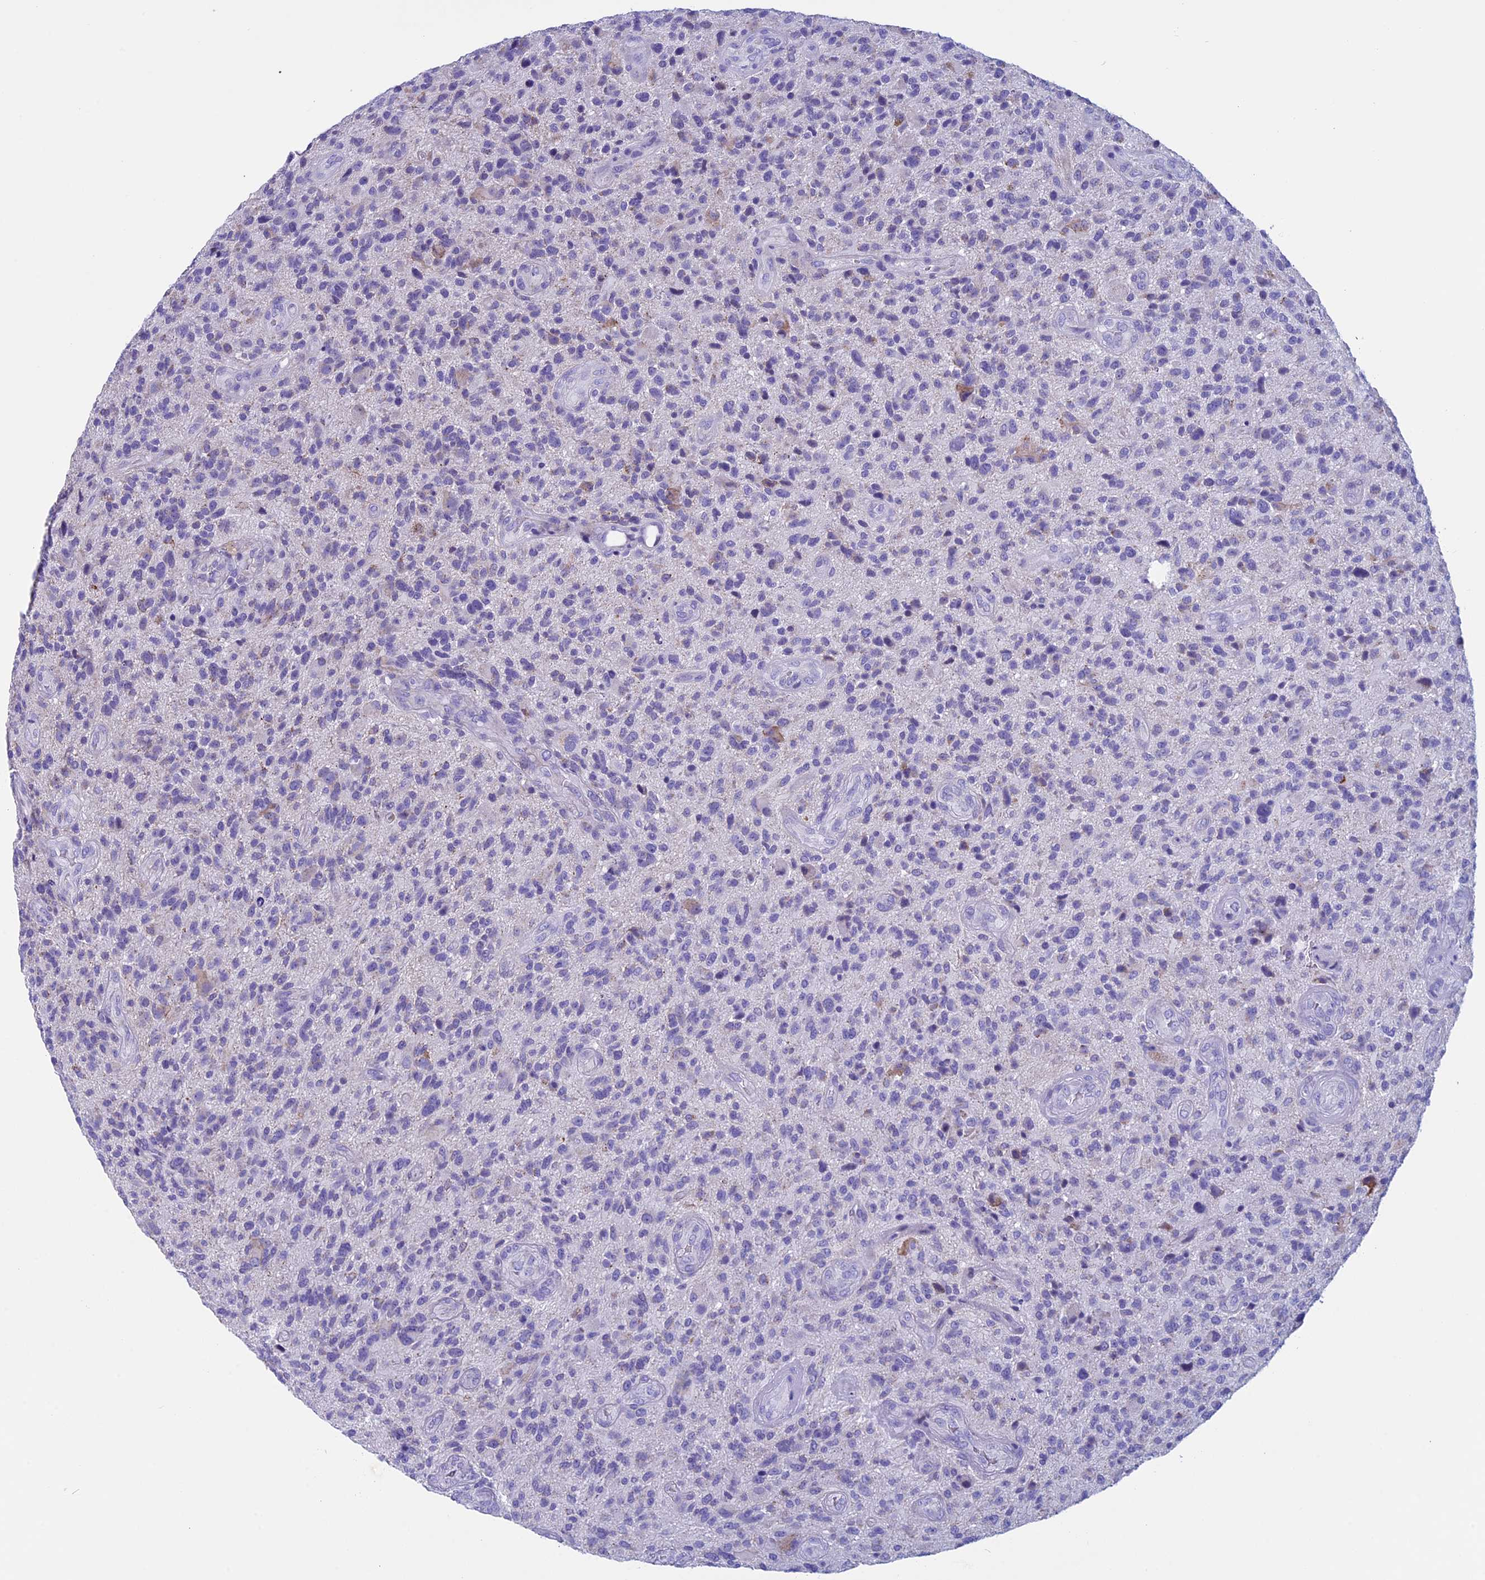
{"staining": {"intensity": "negative", "quantity": "none", "location": "none"}, "tissue": "glioma", "cell_type": "Tumor cells", "image_type": "cancer", "snomed": [{"axis": "morphology", "description": "Glioma, malignant, High grade"}, {"axis": "topography", "description": "Brain"}], "caption": "IHC micrograph of neoplastic tissue: human malignant glioma (high-grade) stained with DAB (3,3'-diaminobenzidine) shows no significant protein positivity in tumor cells.", "gene": "ZNF563", "patient": {"sex": "male", "age": 47}}